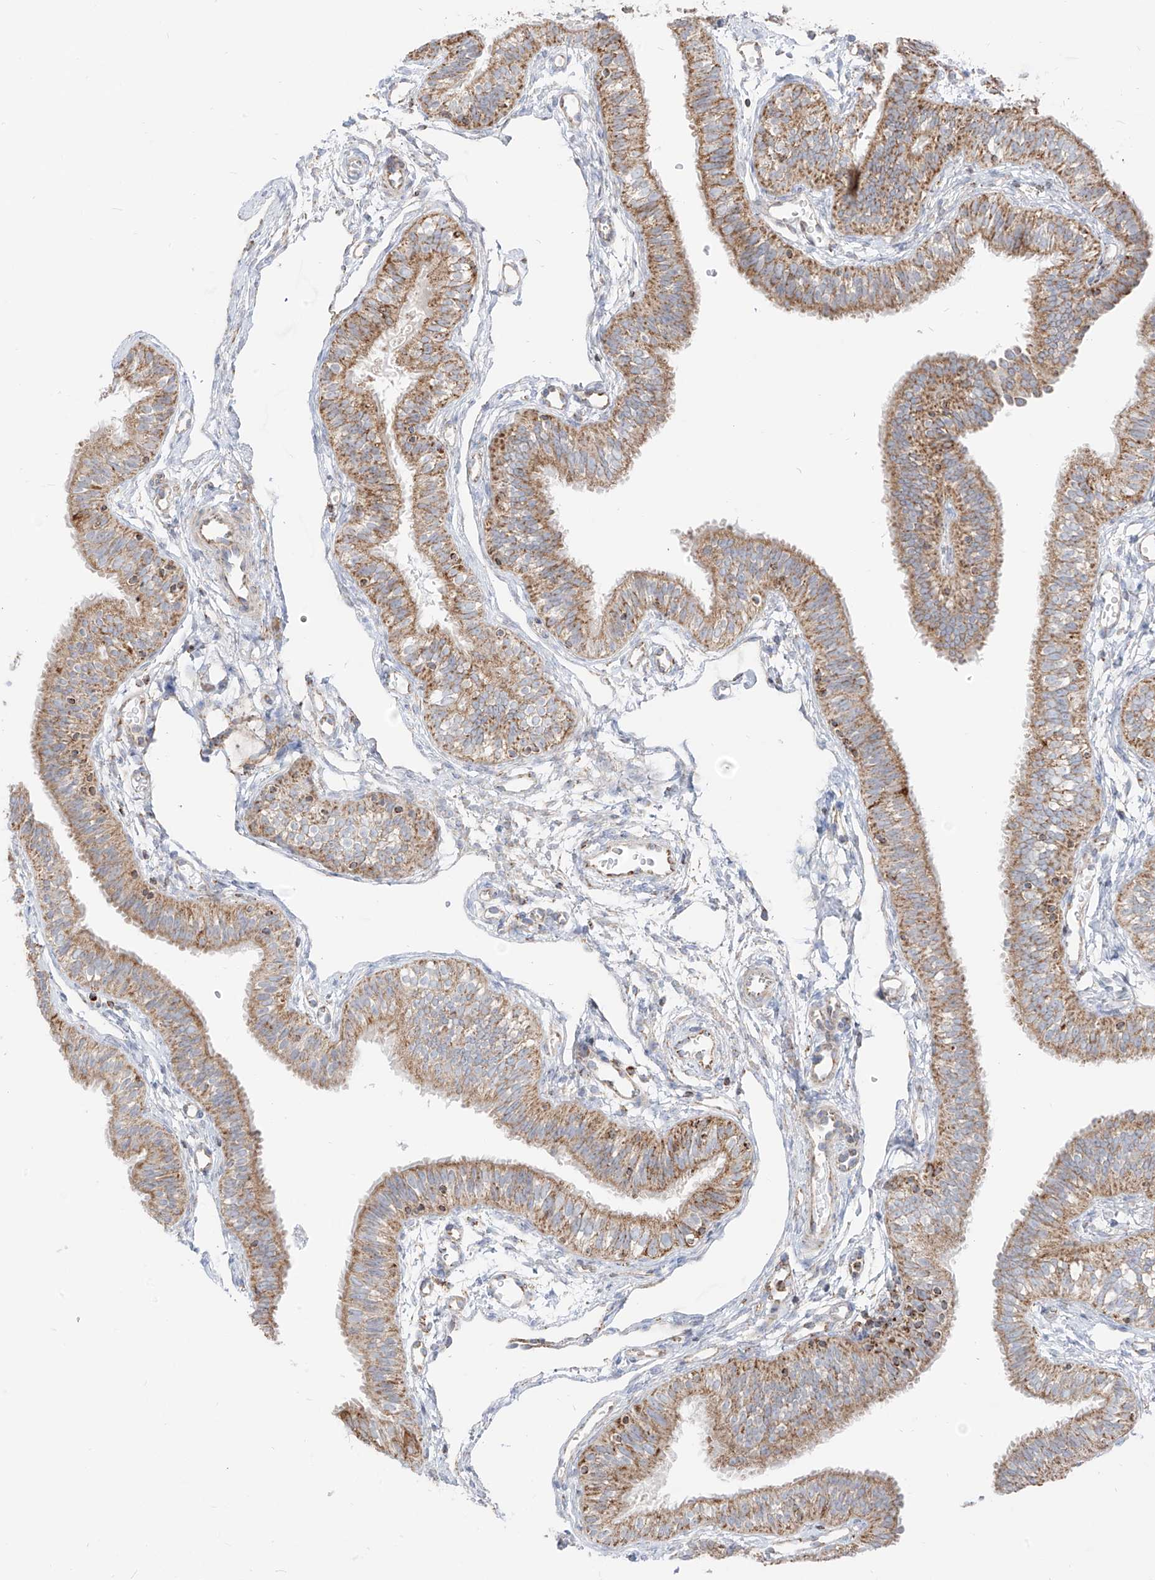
{"staining": {"intensity": "moderate", "quantity": ">75%", "location": "cytoplasmic/membranous"}, "tissue": "fallopian tube", "cell_type": "Glandular cells", "image_type": "normal", "snomed": [{"axis": "morphology", "description": "Normal tissue, NOS"}, {"axis": "topography", "description": "Fallopian tube"}], "caption": "IHC staining of unremarkable fallopian tube, which exhibits medium levels of moderate cytoplasmic/membranous staining in approximately >75% of glandular cells indicating moderate cytoplasmic/membranous protein expression. The staining was performed using DAB (brown) for protein detection and nuclei were counterstained in hematoxylin (blue).", "gene": "ETHE1", "patient": {"sex": "female", "age": 35}}